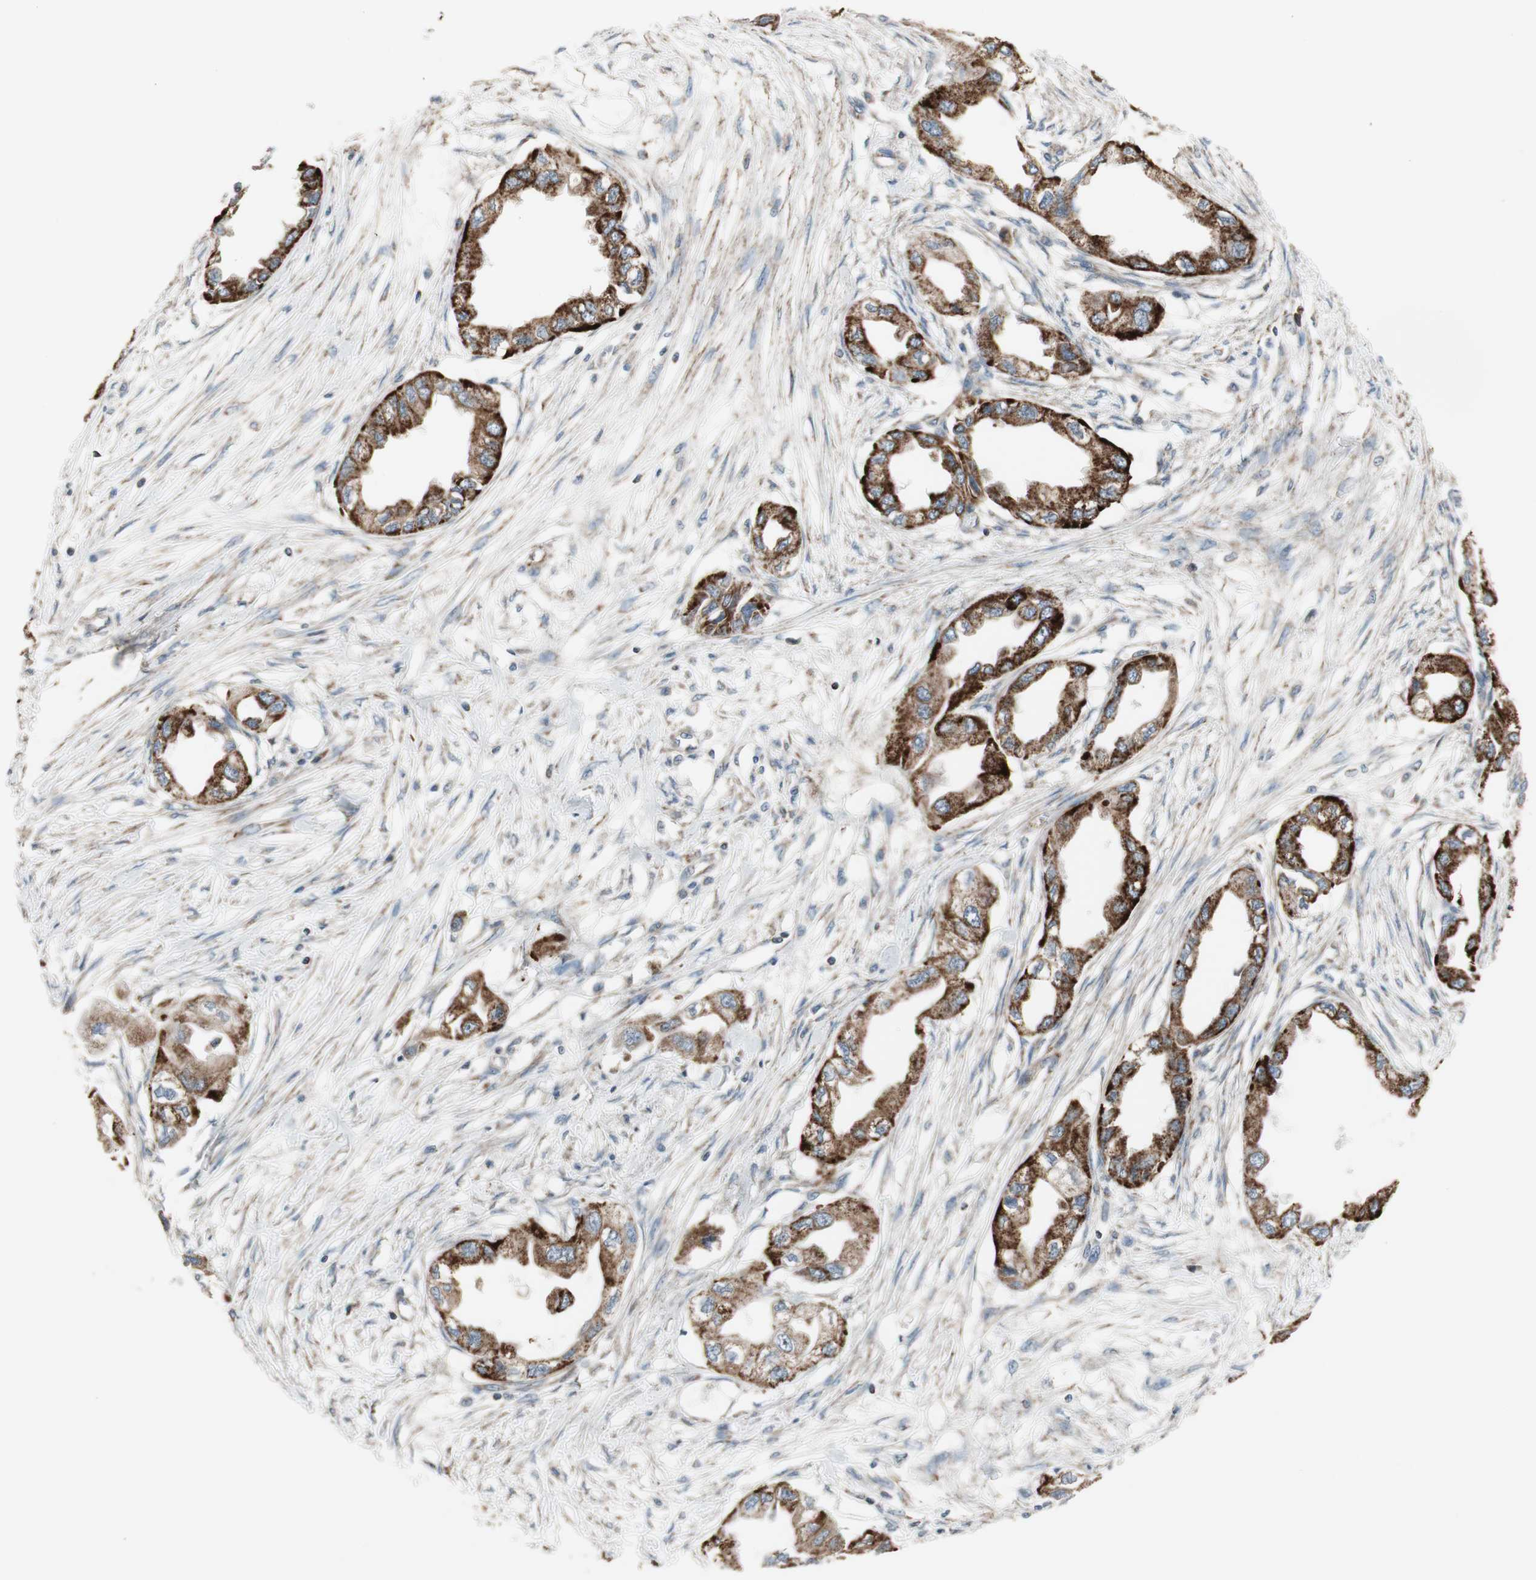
{"staining": {"intensity": "moderate", "quantity": ">75%", "location": "cytoplasmic/membranous"}, "tissue": "endometrial cancer", "cell_type": "Tumor cells", "image_type": "cancer", "snomed": [{"axis": "morphology", "description": "Adenocarcinoma, NOS"}, {"axis": "topography", "description": "Endometrium"}], "caption": "Immunohistochemical staining of endometrial cancer (adenocarcinoma) reveals moderate cytoplasmic/membranous protein positivity in approximately >75% of tumor cells.", "gene": "CPT1A", "patient": {"sex": "female", "age": 67}}